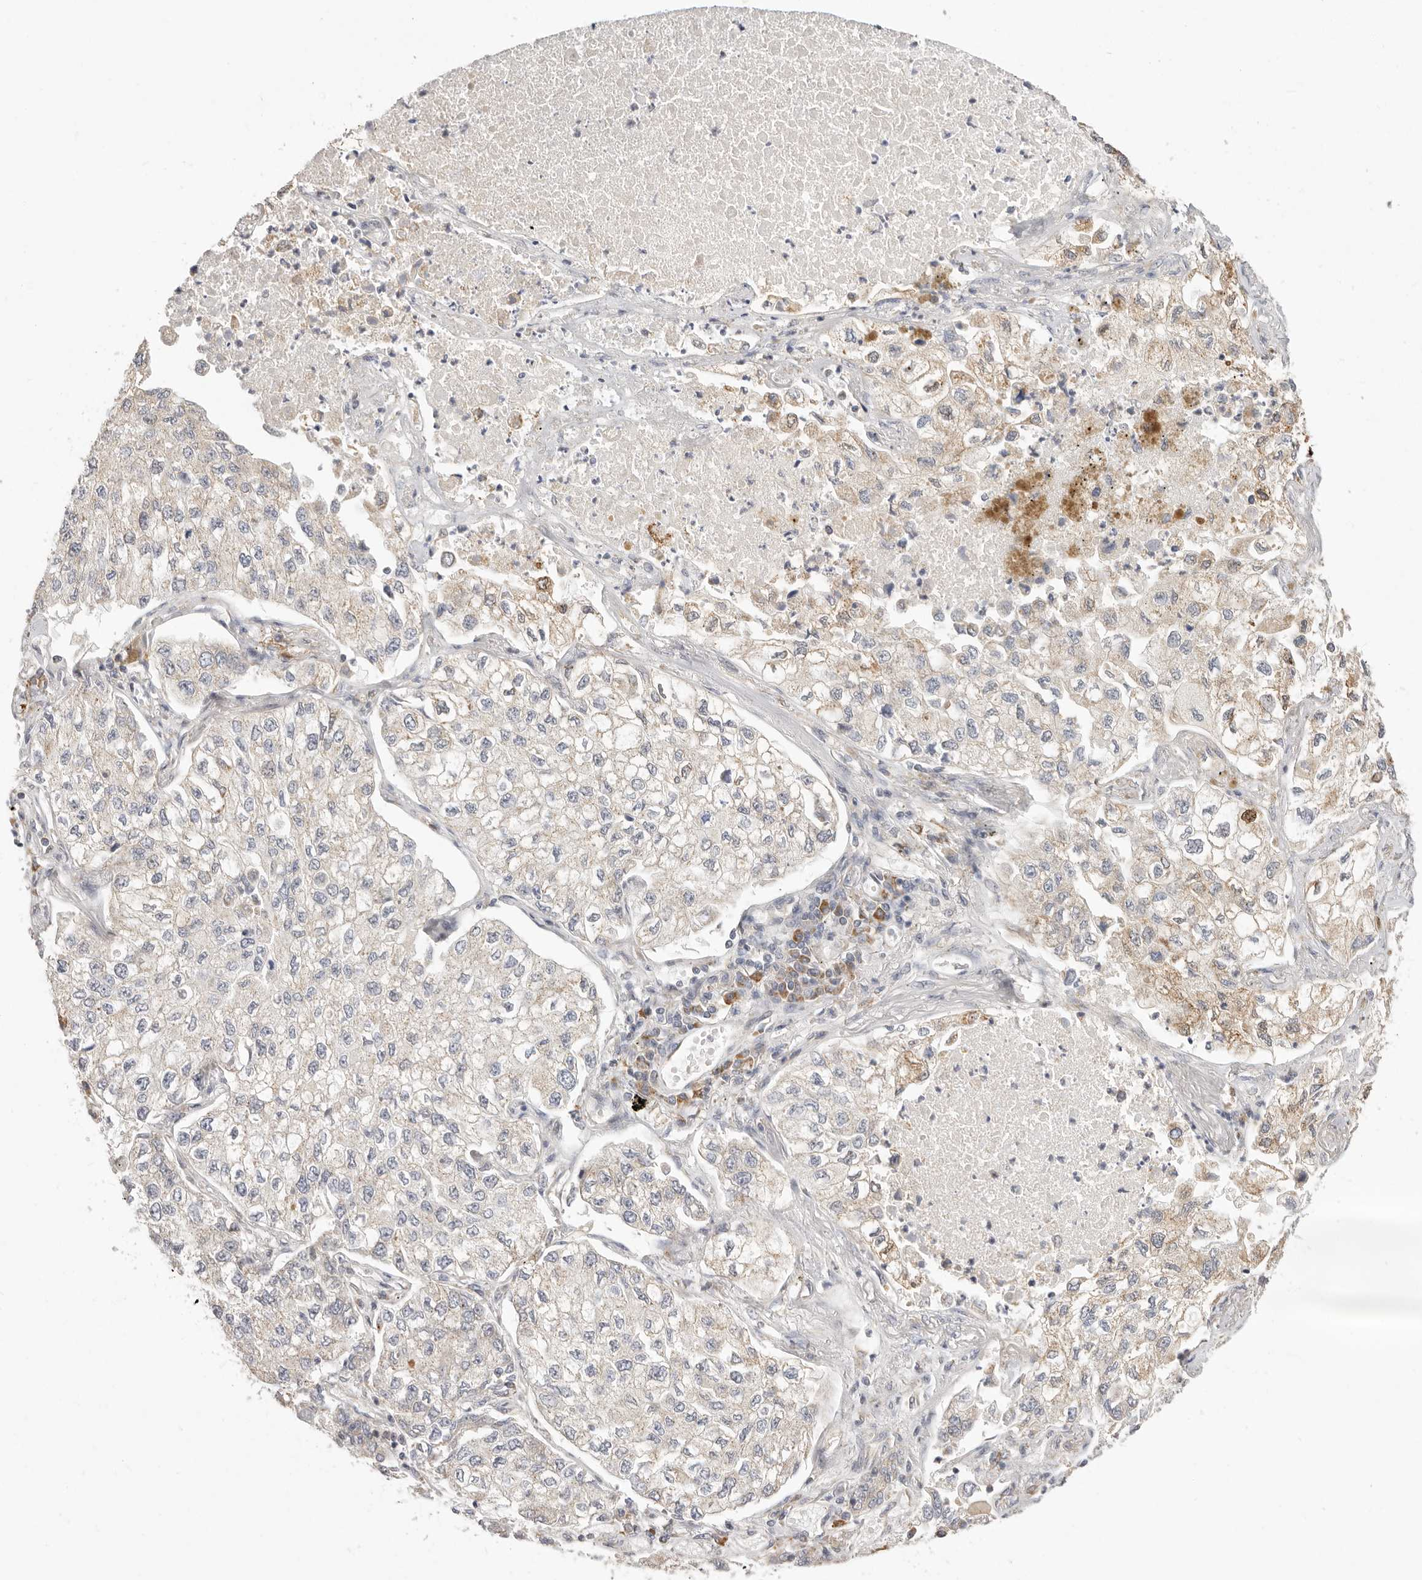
{"staining": {"intensity": "weak", "quantity": "25%-75%", "location": "cytoplasmic/membranous"}, "tissue": "lung cancer", "cell_type": "Tumor cells", "image_type": "cancer", "snomed": [{"axis": "morphology", "description": "Adenocarcinoma, NOS"}, {"axis": "topography", "description": "Lung"}], "caption": "Protein expression analysis of human adenocarcinoma (lung) reveals weak cytoplasmic/membranous staining in about 25%-75% of tumor cells.", "gene": "USH1C", "patient": {"sex": "male", "age": 63}}